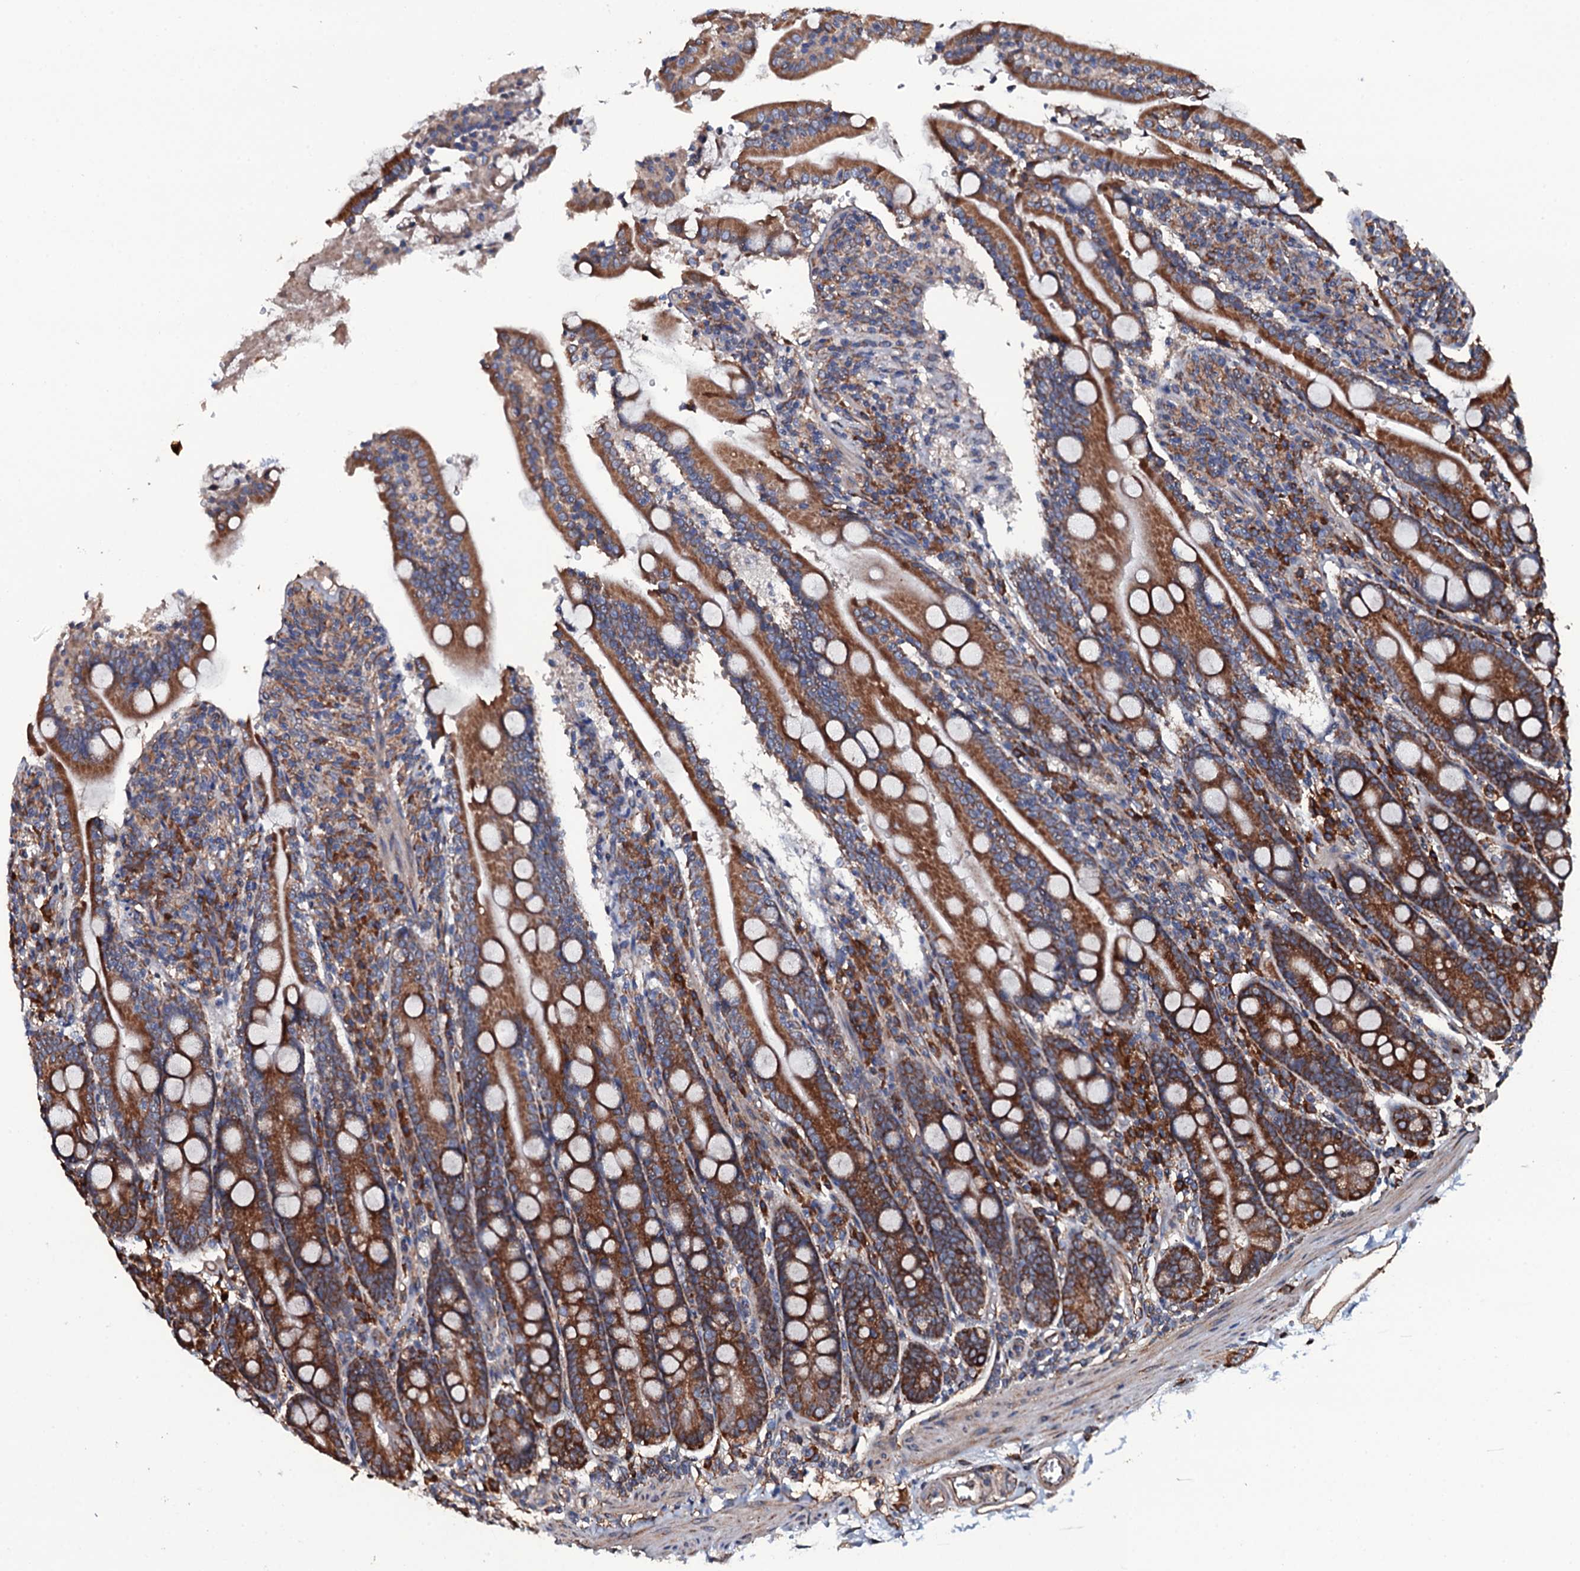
{"staining": {"intensity": "strong", "quantity": ">75%", "location": "cytoplasmic/membranous"}, "tissue": "duodenum", "cell_type": "Glandular cells", "image_type": "normal", "snomed": [{"axis": "morphology", "description": "Normal tissue, NOS"}, {"axis": "topography", "description": "Duodenum"}], "caption": "About >75% of glandular cells in benign human duodenum reveal strong cytoplasmic/membranous protein positivity as visualized by brown immunohistochemical staining.", "gene": "RAB12", "patient": {"sex": "male", "age": 35}}